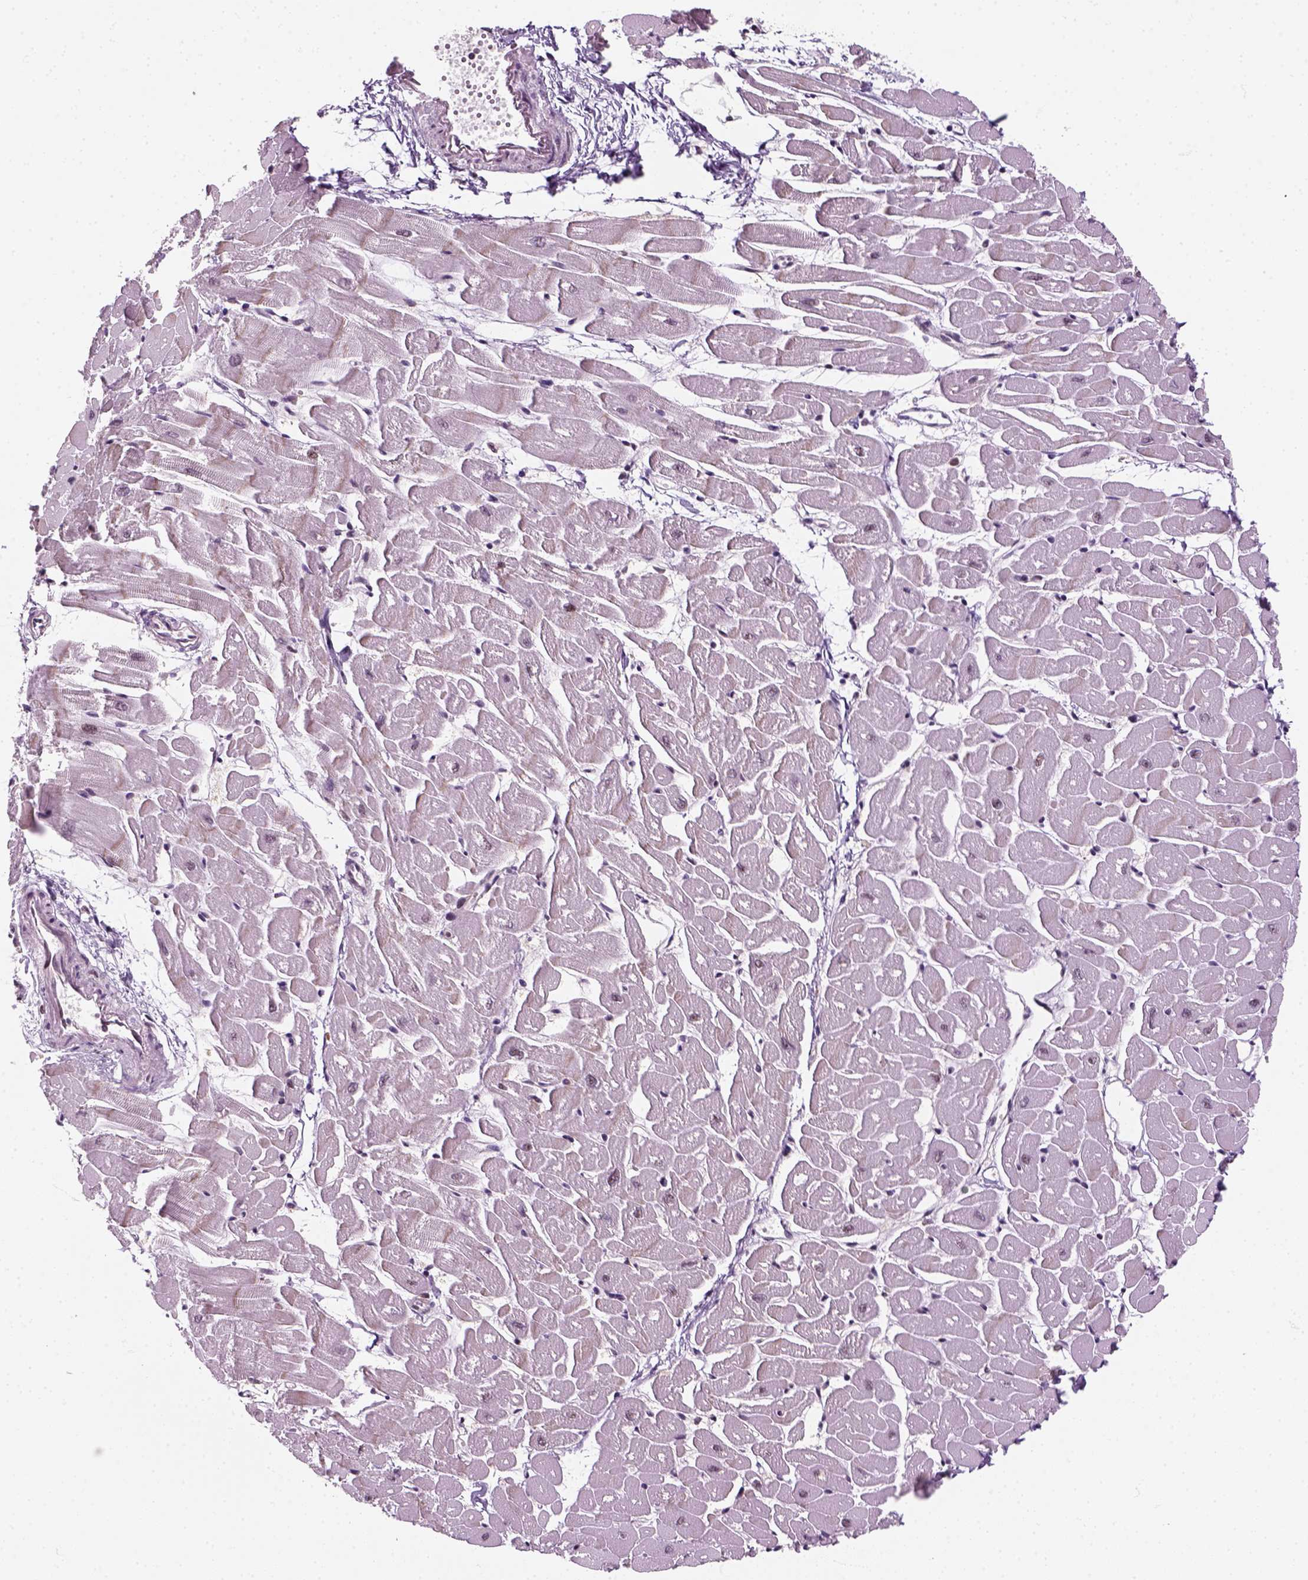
{"staining": {"intensity": "moderate", "quantity": "25%-75%", "location": "nuclear"}, "tissue": "heart muscle", "cell_type": "Cardiomyocytes", "image_type": "normal", "snomed": [{"axis": "morphology", "description": "Normal tissue, NOS"}, {"axis": "topography", "description": "Heart"}], "caption": "A brown stain shows moderate nuclear positivity of a protein in cardiomyocytes of benign human heart muscle.", "gene": "GTF2F1", "patient": {"sex": "male", "age": 57}}